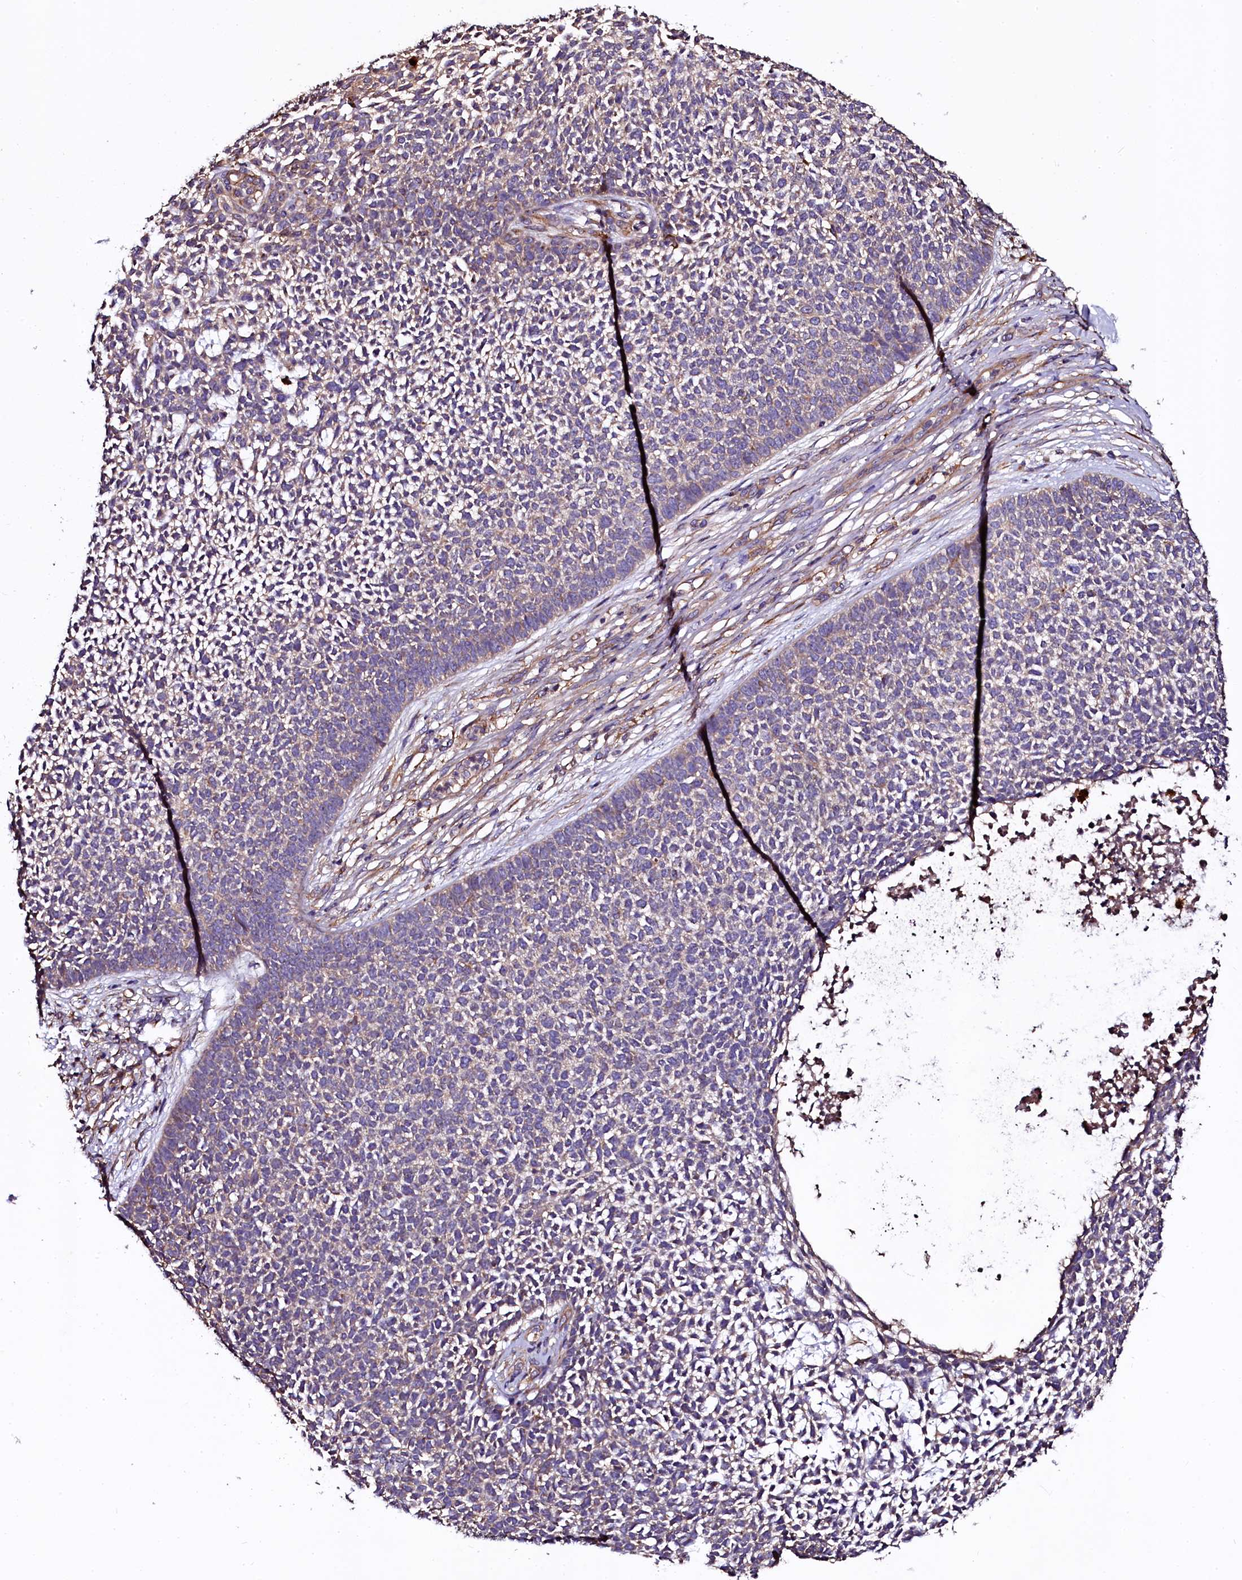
{"staining": {"intensity": "weak", "quantity": "<25%", "location": "cytoplasmic/membranous"}, "tissue": "skin cancer", "cell_type": "Tumor cells", "image_type": "cancer", "snomed": [{"axis": "morphology", "description": "Basal cell carcinoma"}, {"axis": "topography", "description": "Skin"}], "caption": "A micrograph of skin cancer stained for a protein displays no brown staining in tumor cells.", "gene": "APPL2", "patient": {"sex": "female", "age": 84}}